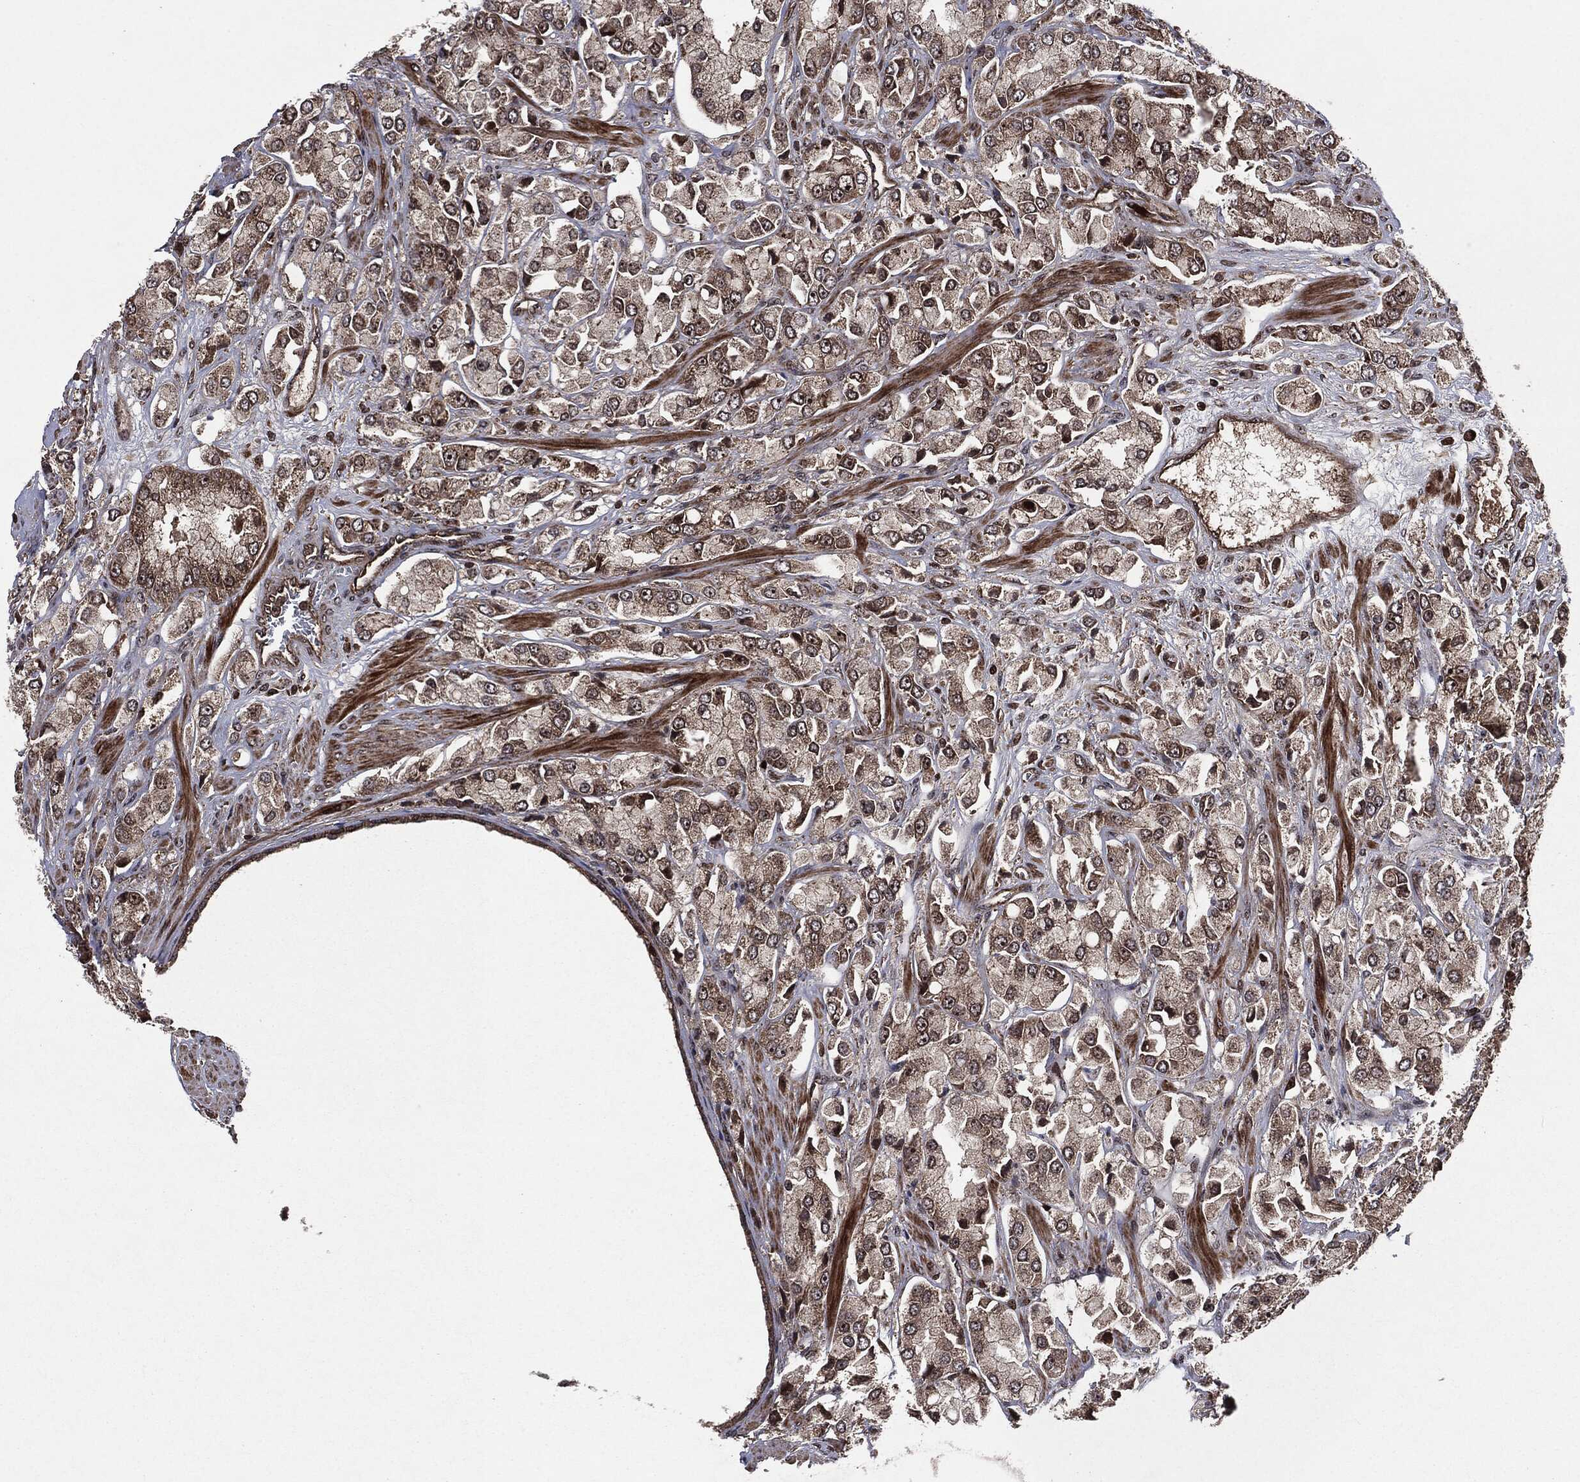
{"staining": {"intensity": "strong", "quantity": "<25%", "location": "cytoplasmic/membranous,nuclear"}, "tissue": "prostate cancer", "cell_type": "Tumor cells", "image_type": "cancer", "snomed": [{"axis": "morphology", "description": "Adenocarcinoma, NOS"}, {"axis": "topography", "description": "Prostate and seminal vesicle, NOS"}, {"axis": "topography", "description": "Prostate"}], "caption": "Strong cytoplasmic/membranous and nuclear expression is seen in approximately <25% of tumor cells in prostate cancer (adenocarcinoma). (DAB = brown stain, brightfield microscopy at high magnification).", "gene": "CARD6", "patient": {"sex": "male", "age": 64}}